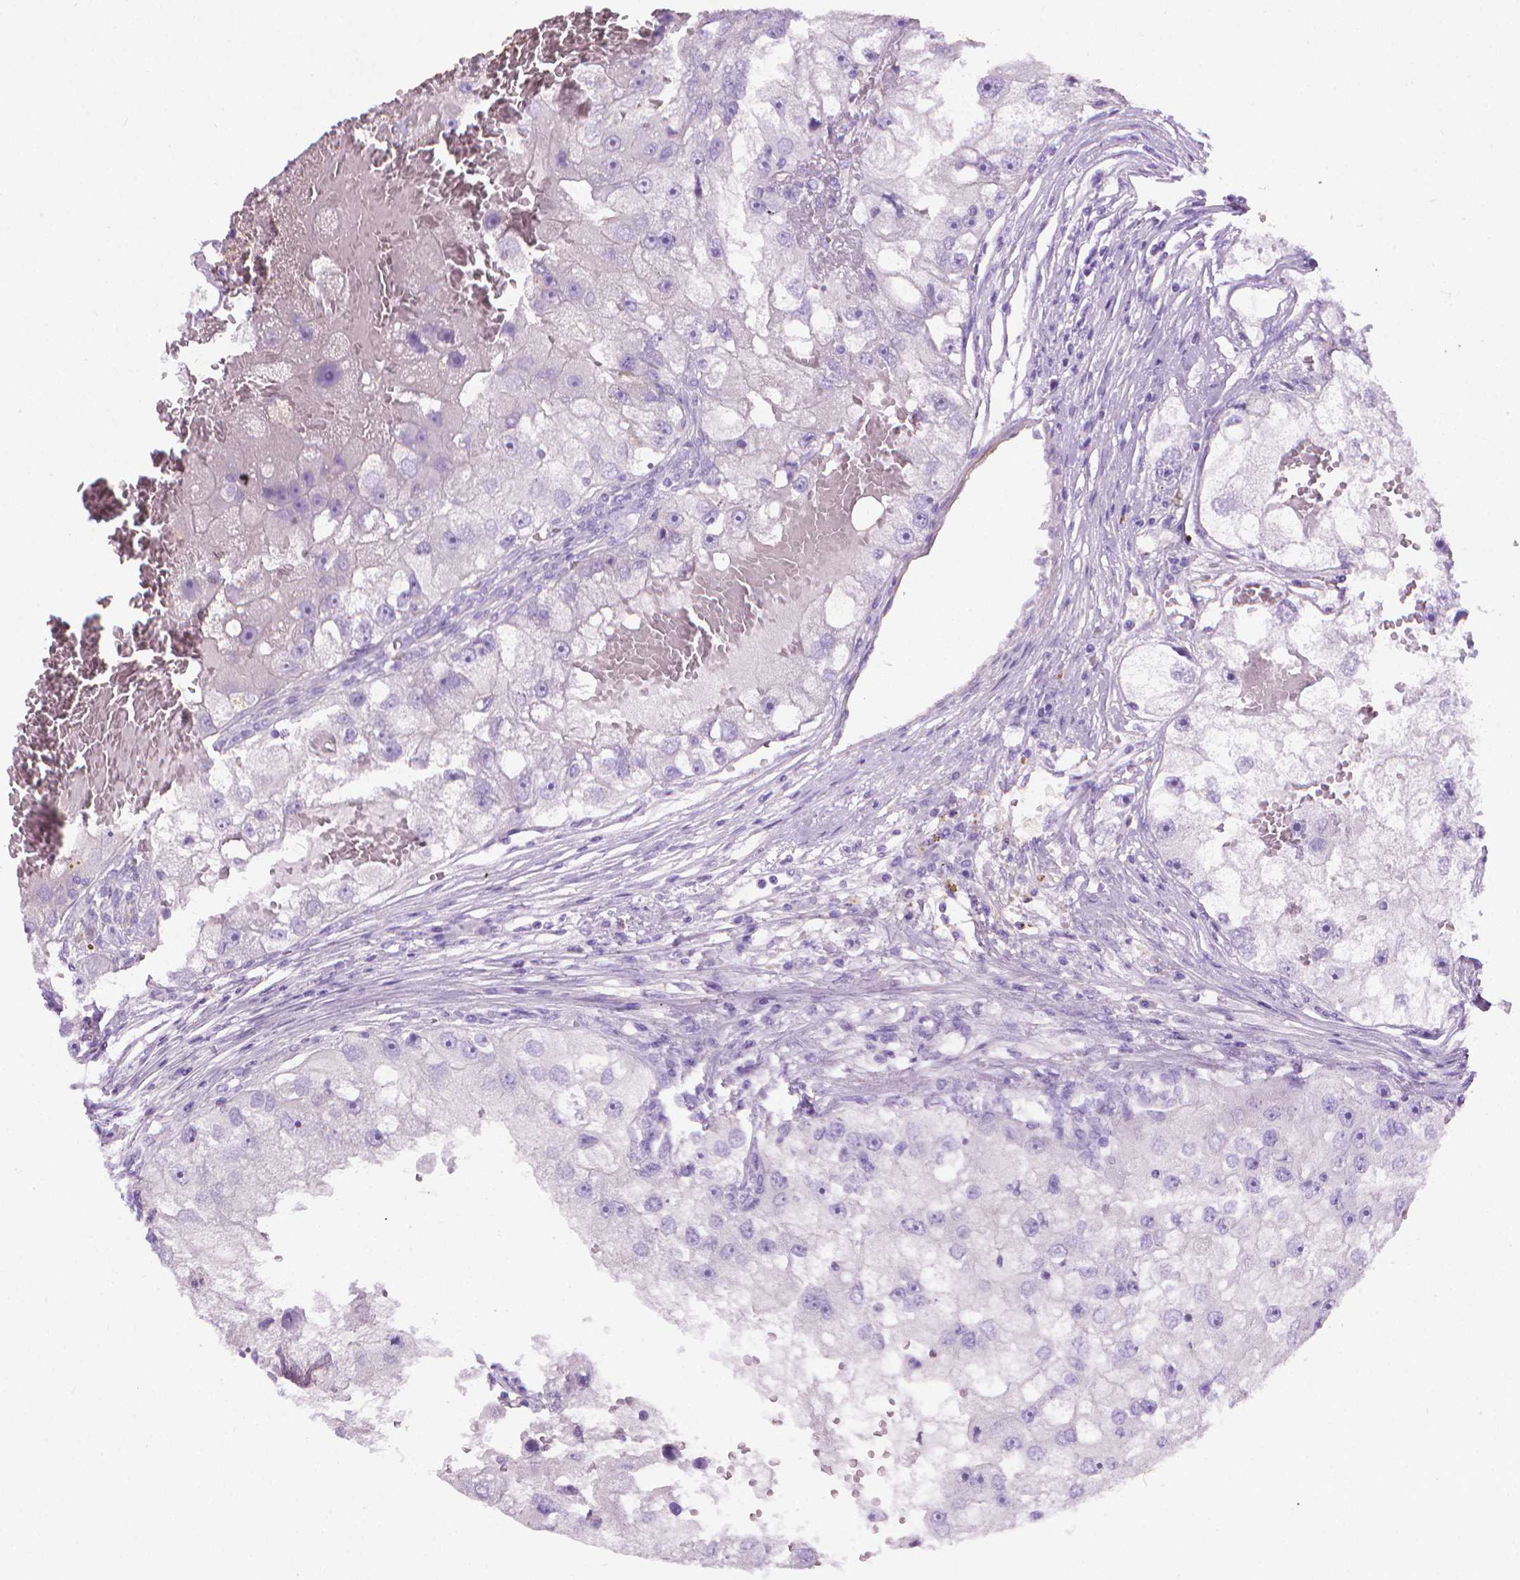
{"staining": {"intensity": "negative", "quantity": "none", "location": "none"}, "tissue": "renal cancer", "cell_type": "Tumor cells", "image_type": "cancer", "snomed": [{"axis": "morphology", "description": "Adenocarcinoma, NOS"}, {"axis": "topography", "description": "Kidney"}], "caption": "High power microscopy photomicrograph of an immunohistochemistry image of renal cancer, revealing no significant expression in tumor cells.", "gene": "FASN", "patient": {"sex": "male", "age": 63}}